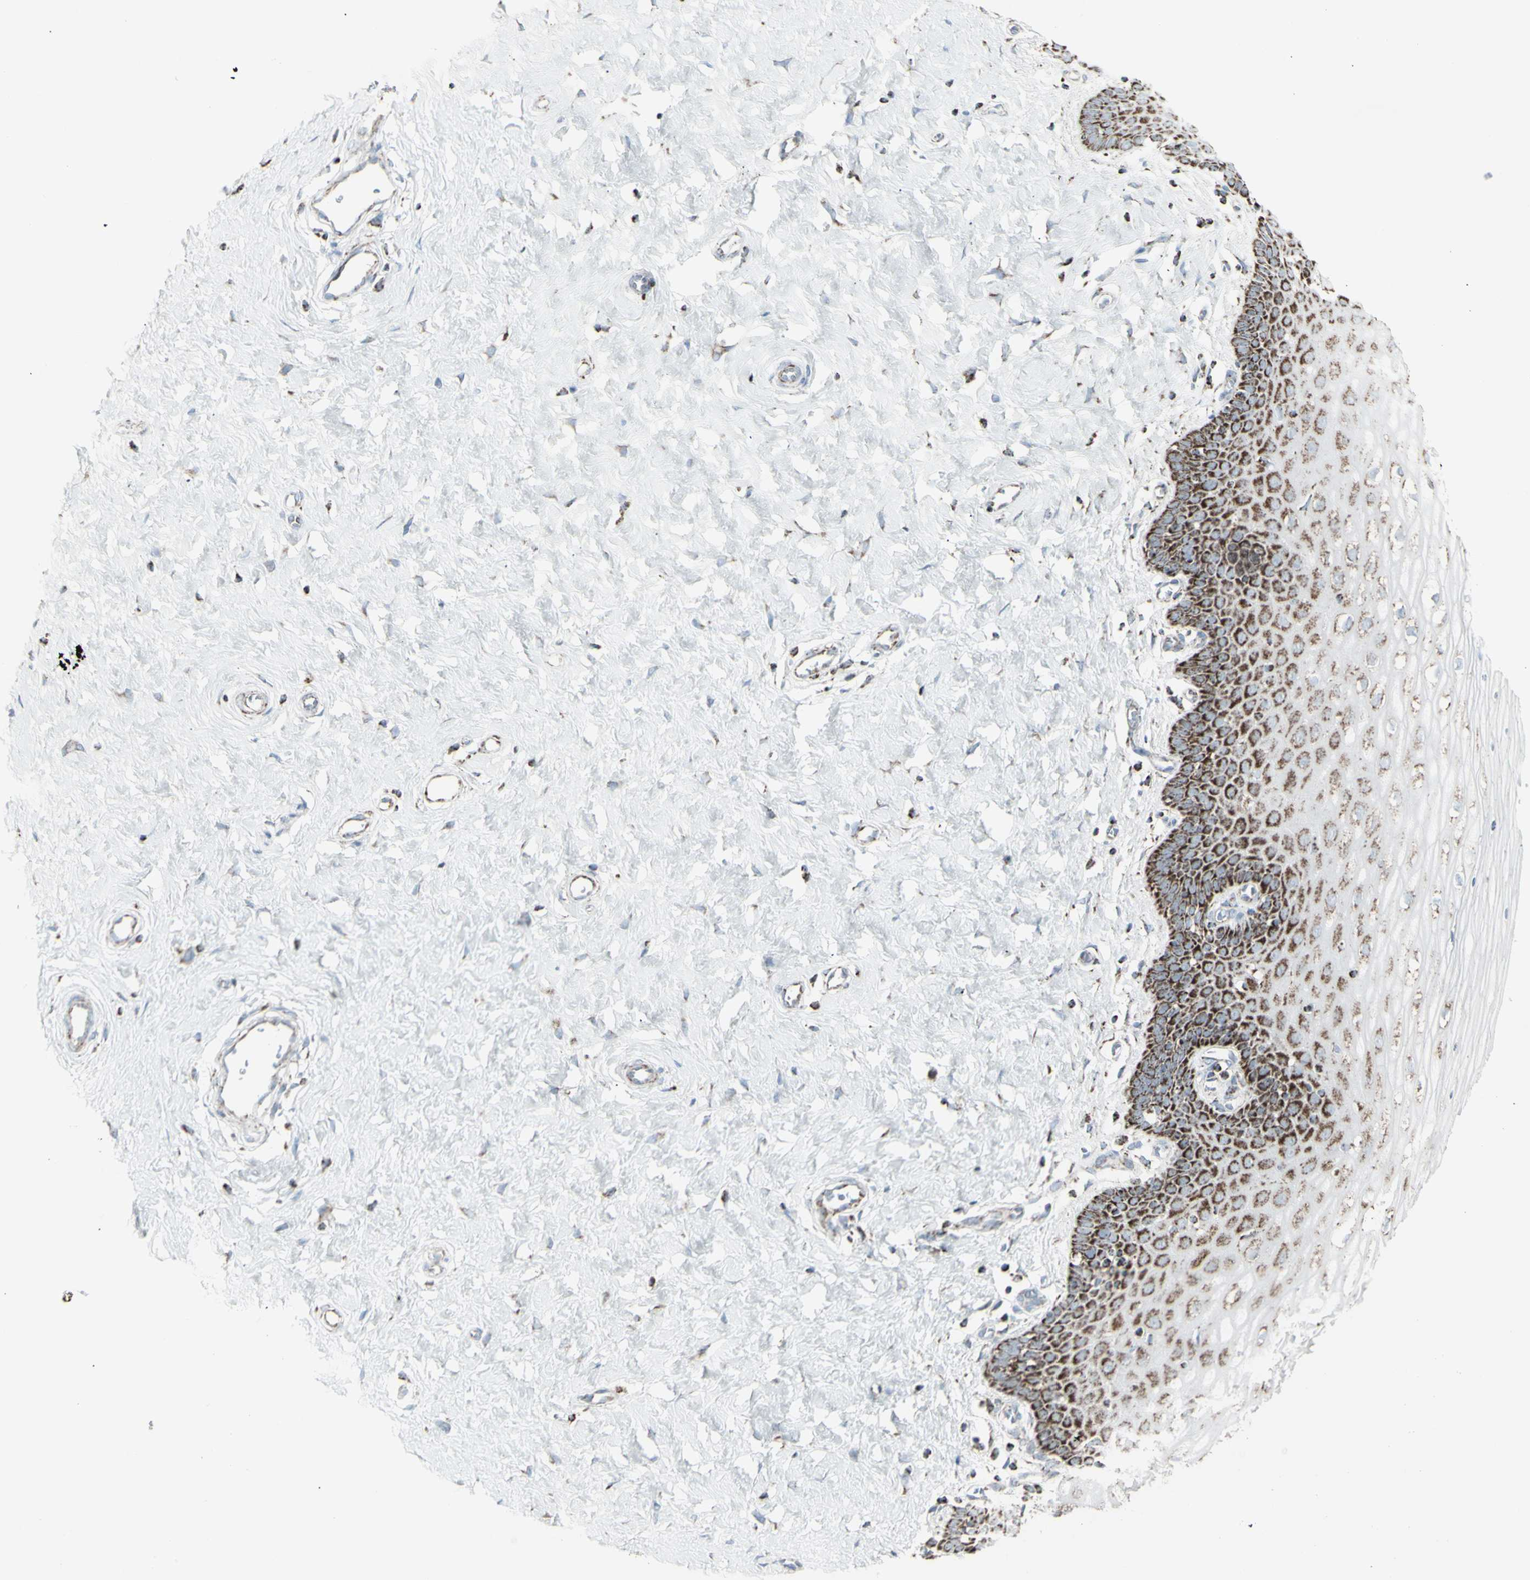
{"staining": {"intensity": "strong", "quantity": "25%-75%", "location": "cytoplasmic/membranous"}, "tissue": "cervix", "cell_type": "Glandular cells", "image_type": "normal", "snomed": [{"axis": "morphology", "description": "Normal tissue, NOS"}, {"axis": "topography", "description": "Cervix"}], "caption": "Glandular cells exhibit high levels of strong cytoplasmic/membranous expression in about 25%-75% of cells in unremarkable human cervix. The staining is performed using DAB brown chromogen to label protein expression. The nuclei are counter-stained blue using hematoxylin.", "gene": "PLGRKT", "patient": {"sex": "female", "age": 55}}